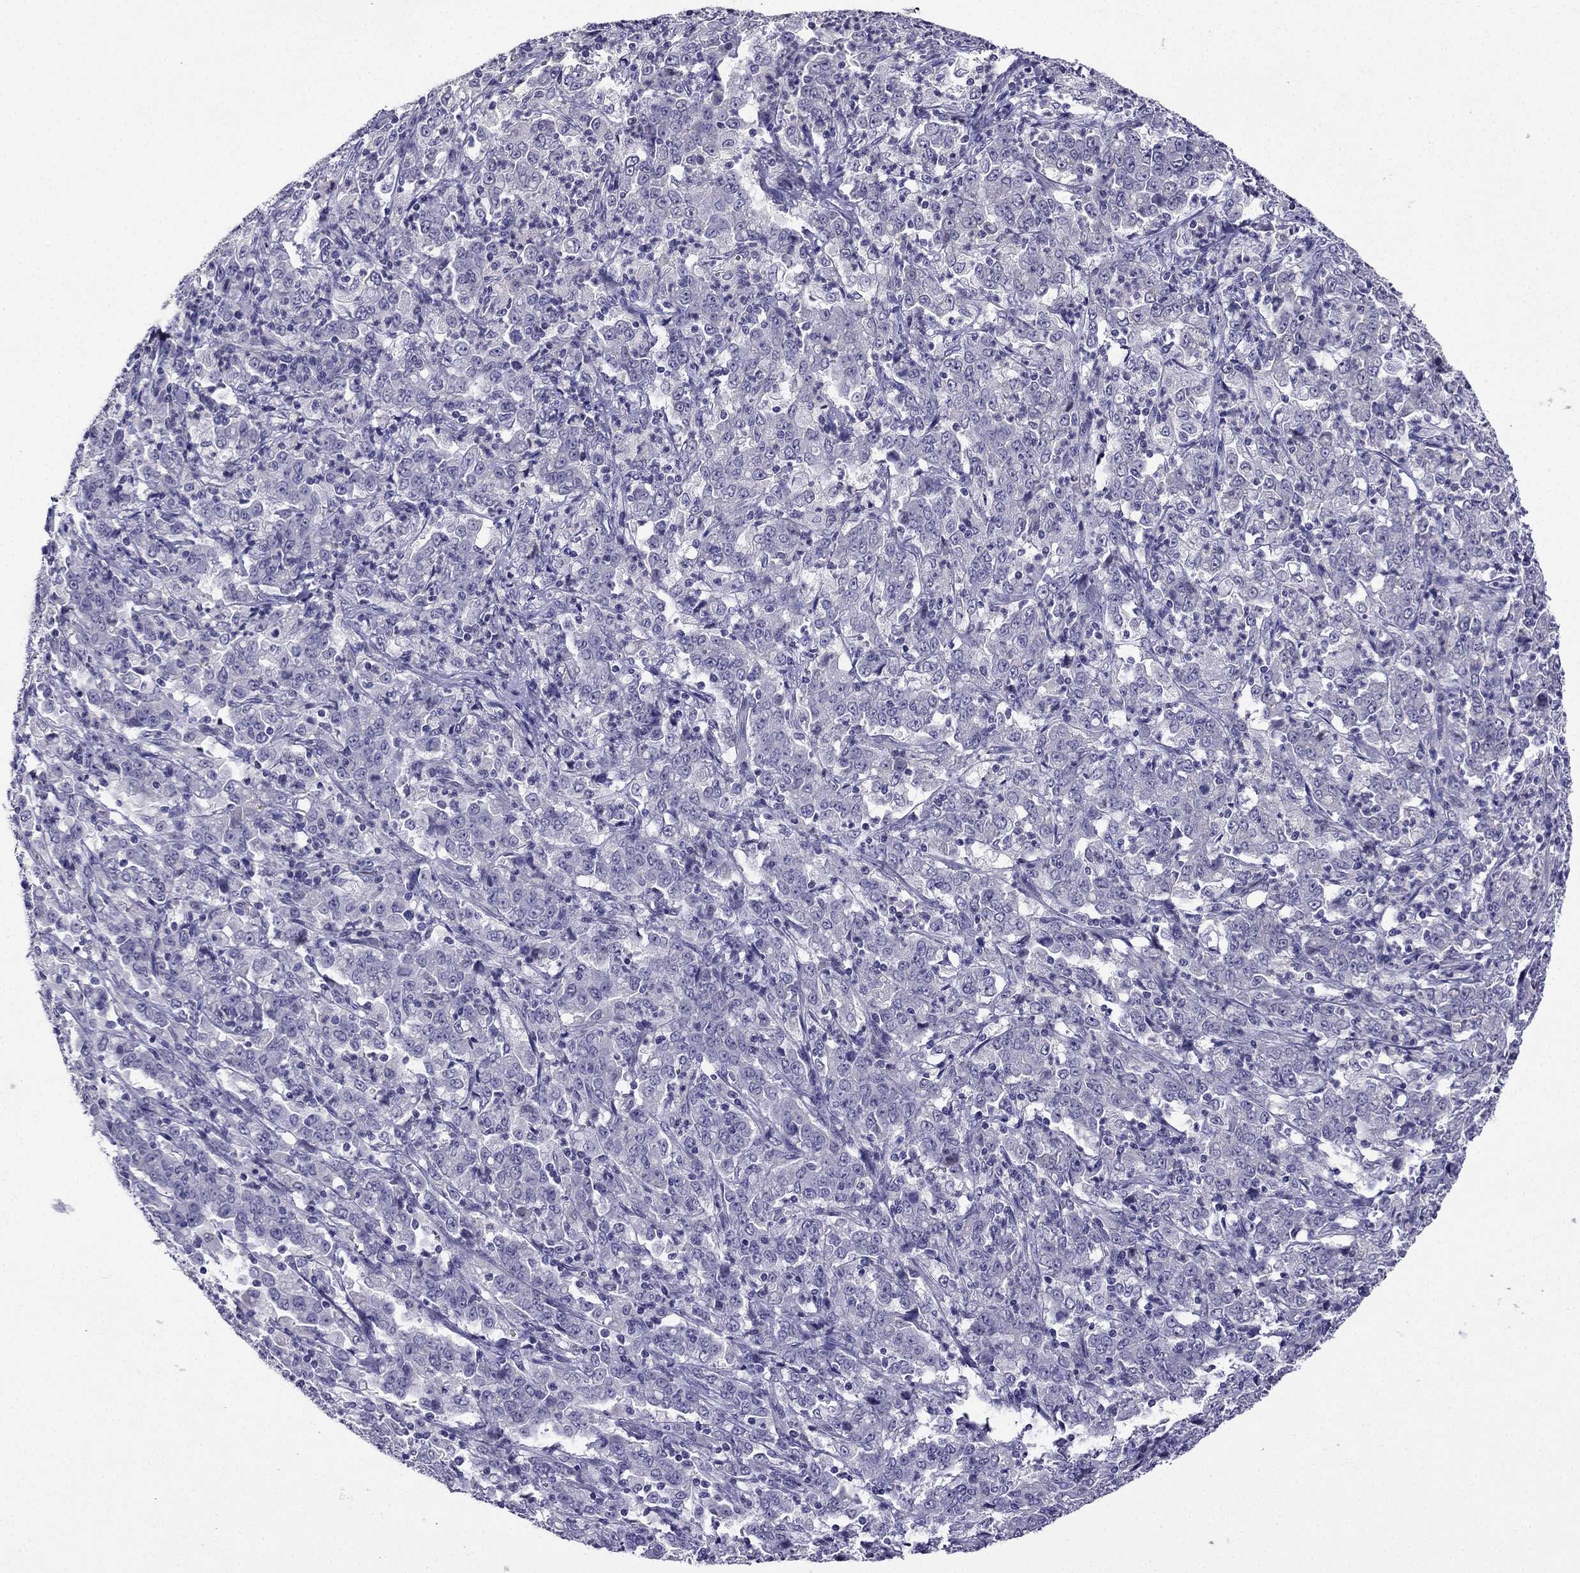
{"staining": {"intensity": "negative", "quantity": "none", "location": "none"}, "tissue": "stomach cancer", "cell_type": "Tumor cells", "image_type": "cancer", "snomed": [{"axis": "morphology", "description": "Adenocarcinoma, NOS"}, {"axis": "topography", "description": "Stomach, lower"}], "caption": "The immunohistochemistry histopathology image has no significant expression in tumor cells of stomach cancer tissue.", "gene": "KCNJ10", "patient": {"sex": "female", "age": 71}}